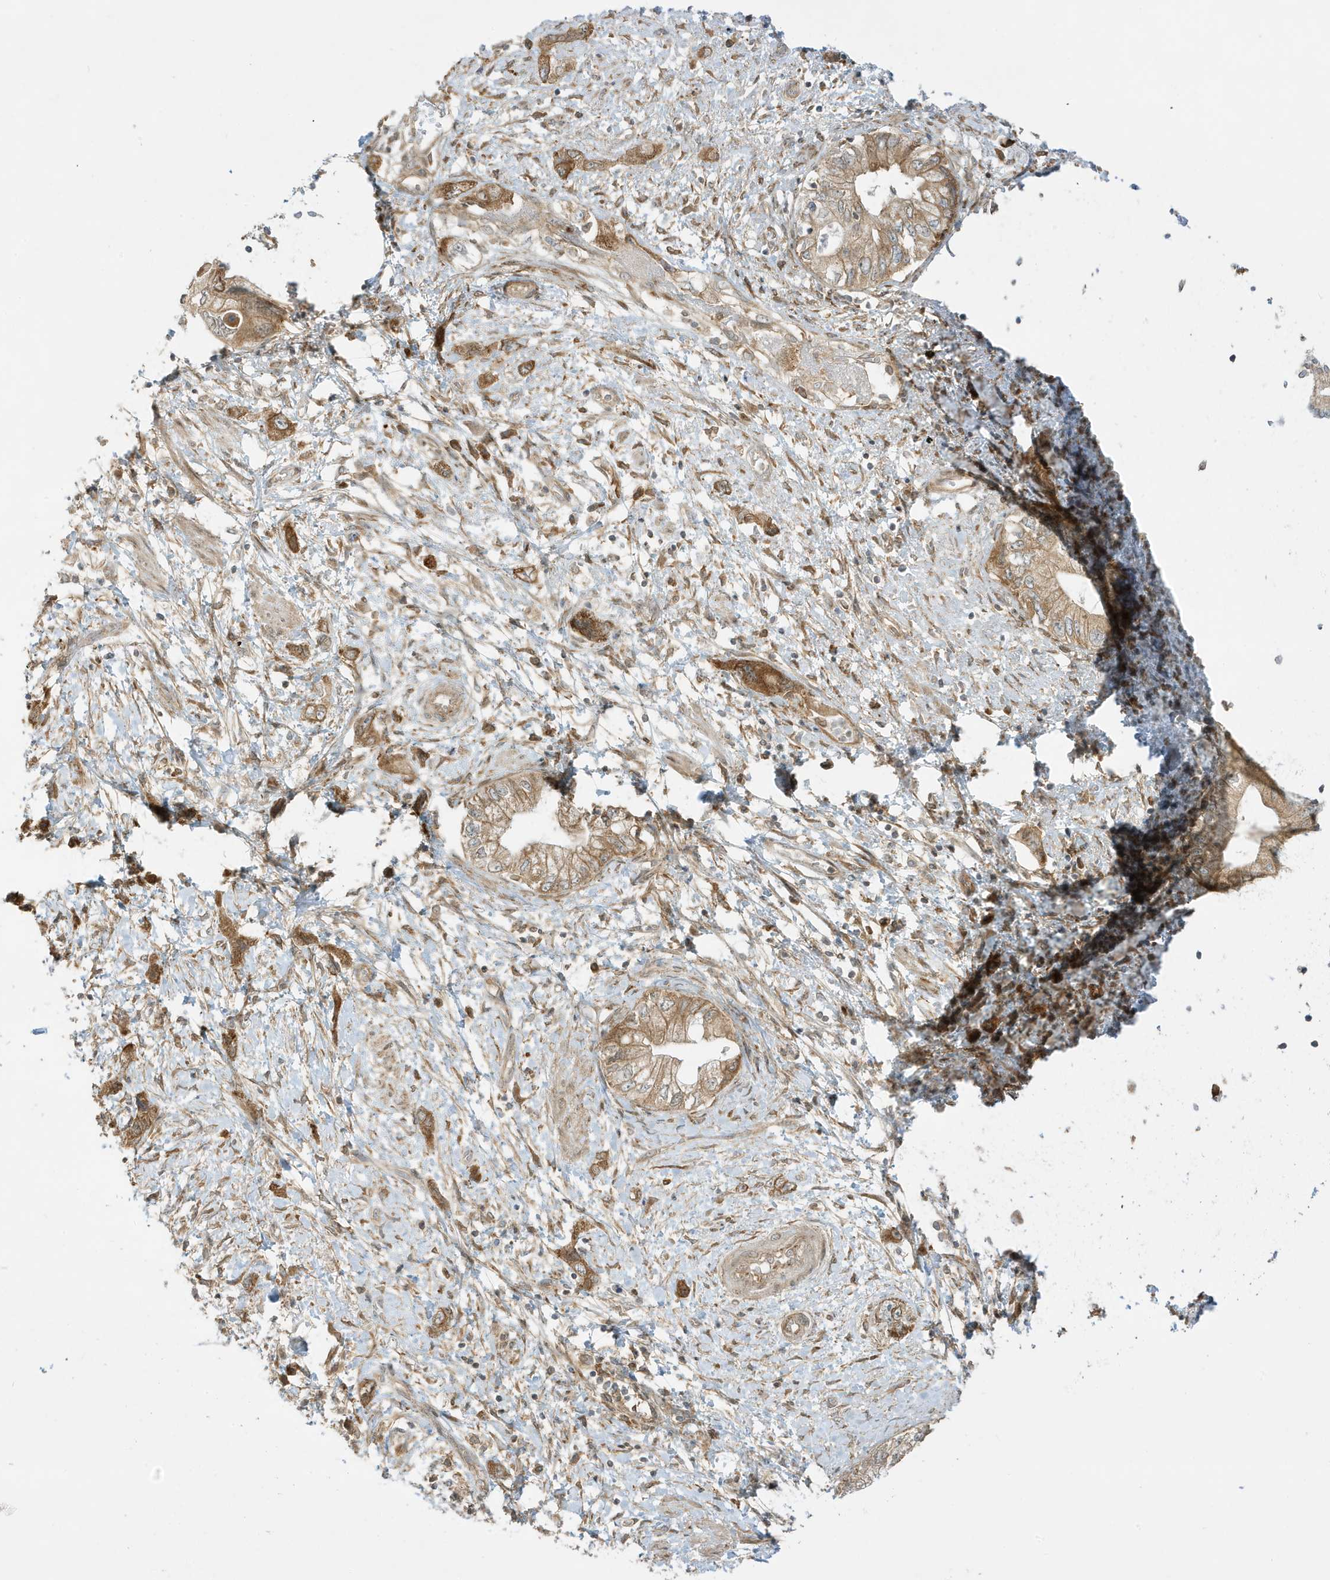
{"staining": {"intensity": "moderate", "quantity": ">75%", "location": "cytoplasmic/membranous"}, "tissue": "pancreatic cancer", "cell_type": "Tumor cells", "image_type": "cancer", "snomed": [{"axis": "morphology", "description": "Adenocarcinoma, NOS"}, {"axis": "topography", "description": "Pancreas"}], "caption": "The immunohistochemical stain labels moderate cytoplasmic/membranous positivity in tumor cells of pancreatic cancer (adenocarcinoma) tissue. Using DAB (3,3'-diaminobenzidine) (brown) and hematoxylin (blue) stains, captured at high magnification using brightfield microscopy.", "gene": "SCARF2", "patient": {"sex": "female", "age": 73}}